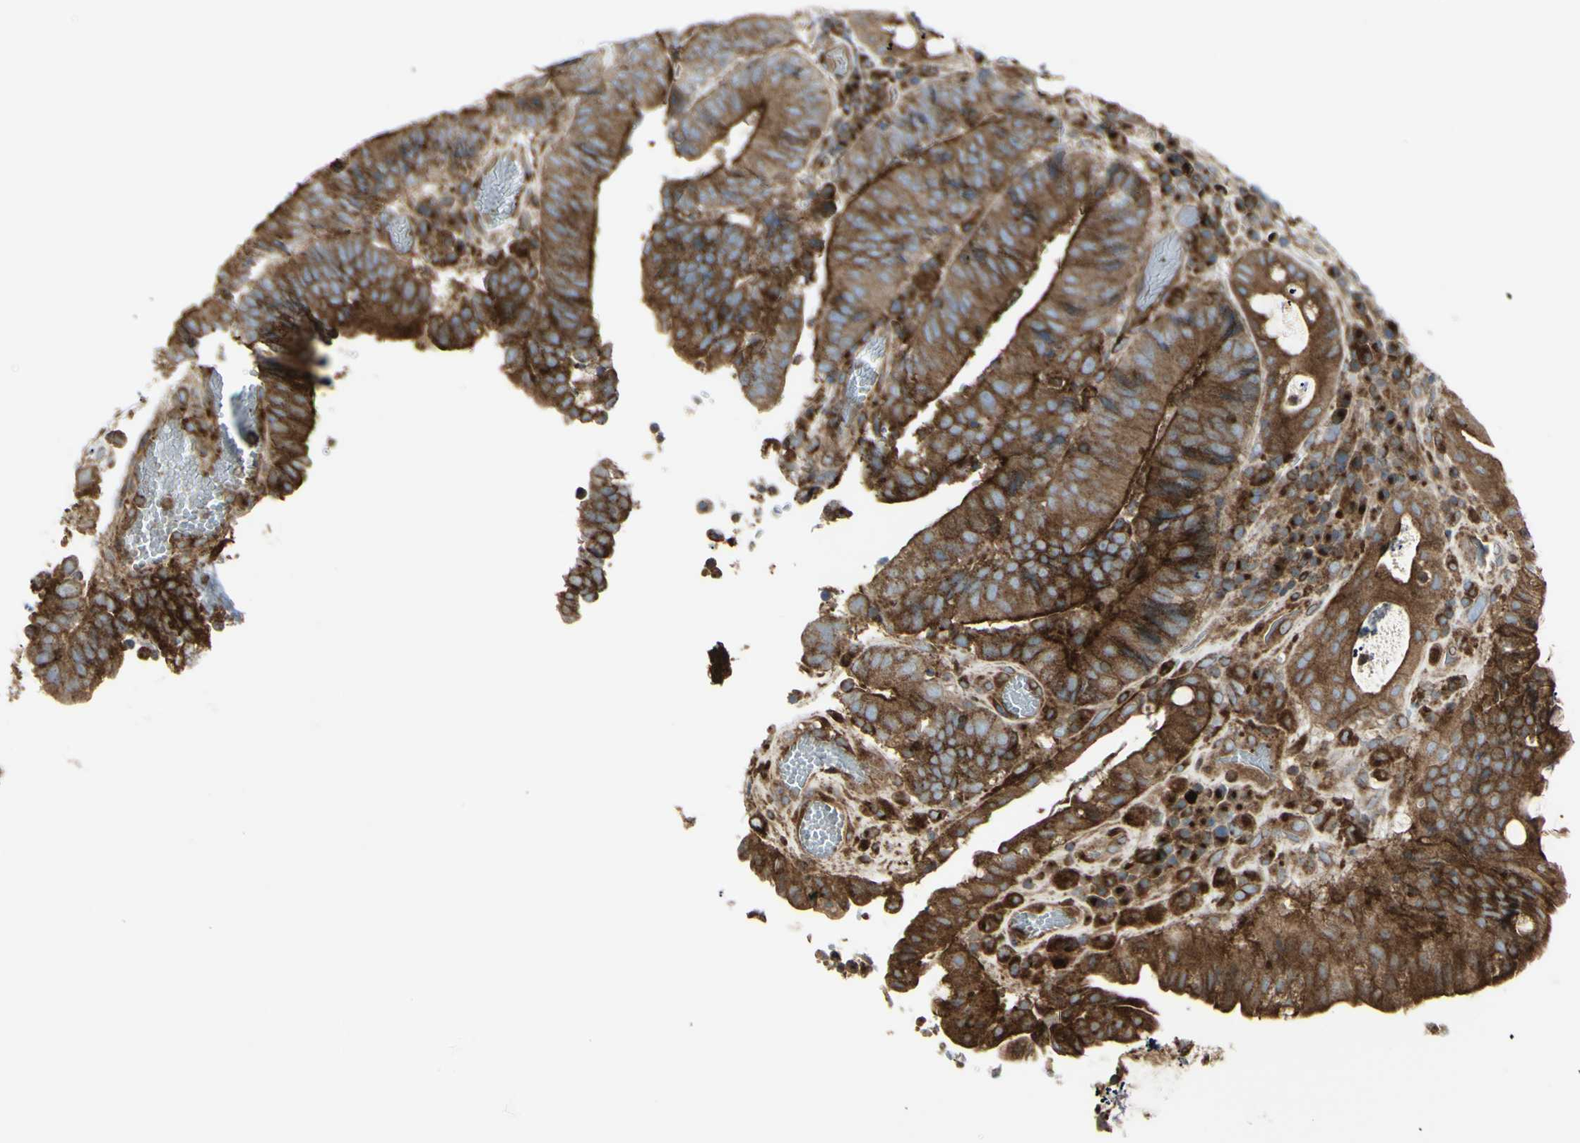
{"staining": {"intensity": "strong", "quantity": ">75%", "location": "cytoplasmic/membranous"}, "tissue": "colorectal cancer", "cell_type": "Tumor cells", "image_type": "cancer", "snomed": [{"axis": "morphology", "description": "Adenocarcinoma, NOS"}, {"axis": "topography", "description": "Rectum"}], "caption": "DAB immunohistochemical staining of human colorectal adenocarcinoma reveals strong cytoplasmic/membranous protein expression in about >75% of tumor cells.", "gene": "NAPA", "patient": {"sex": "male", "age": 72}}